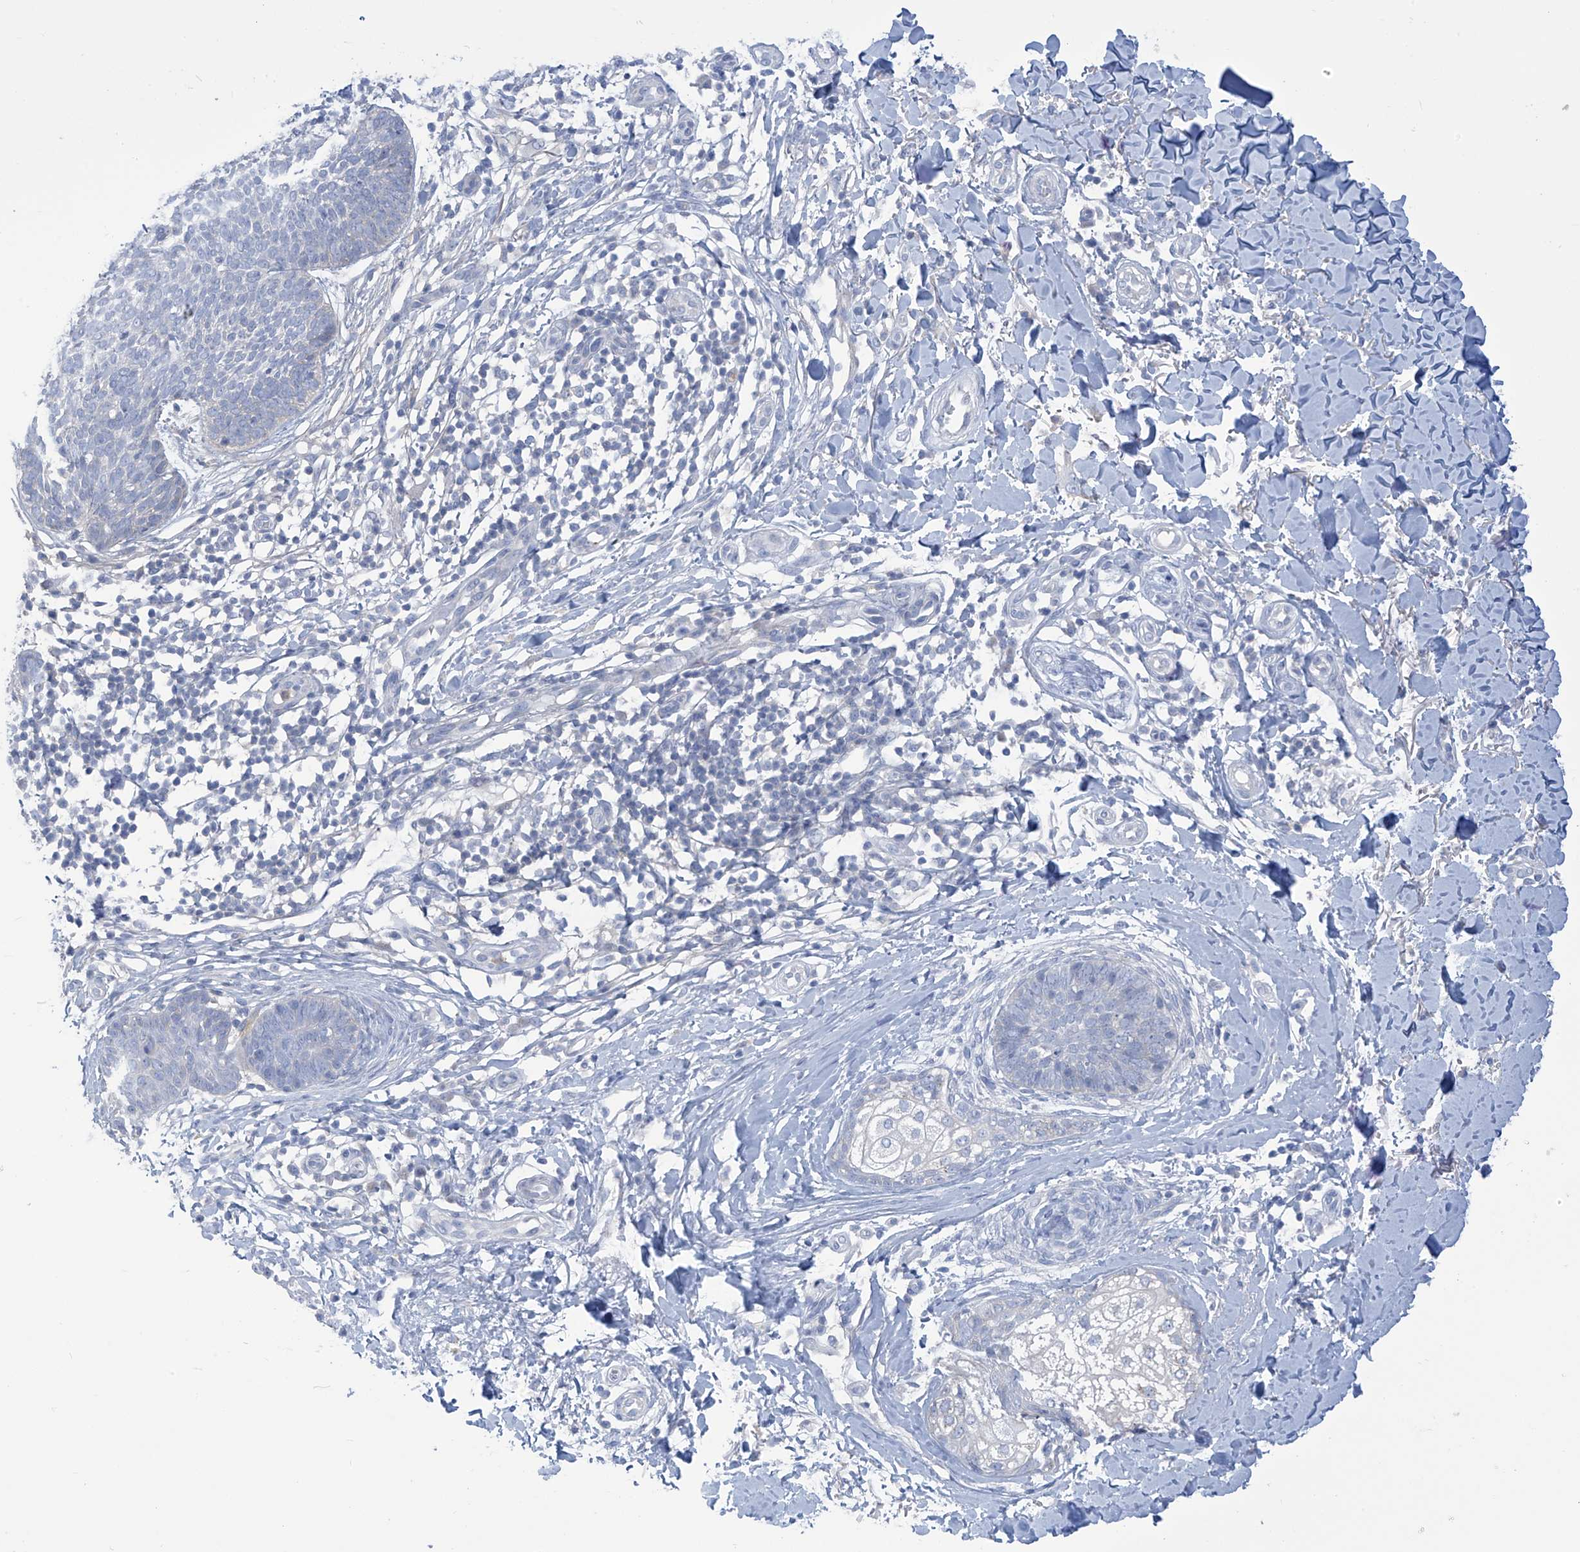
{"staining": {"intensity": "negative", "quantity": "none", "location": "none"}, "tissue": "skin cancer", "cell_type": "Tumor cells", "image_type": "cancer", "snomed": [{"axis": "morphology", "description": "Basal cell carcinoma"}, {"axis": "topography", "description": "Skin"}], "caption": "Immunohistochemical staining of human basal cell carcinoma (skin) reveals no significant staining in tumor cells.", "gene": "FABP2", "patient": {"sex": "female", "age": 64}}